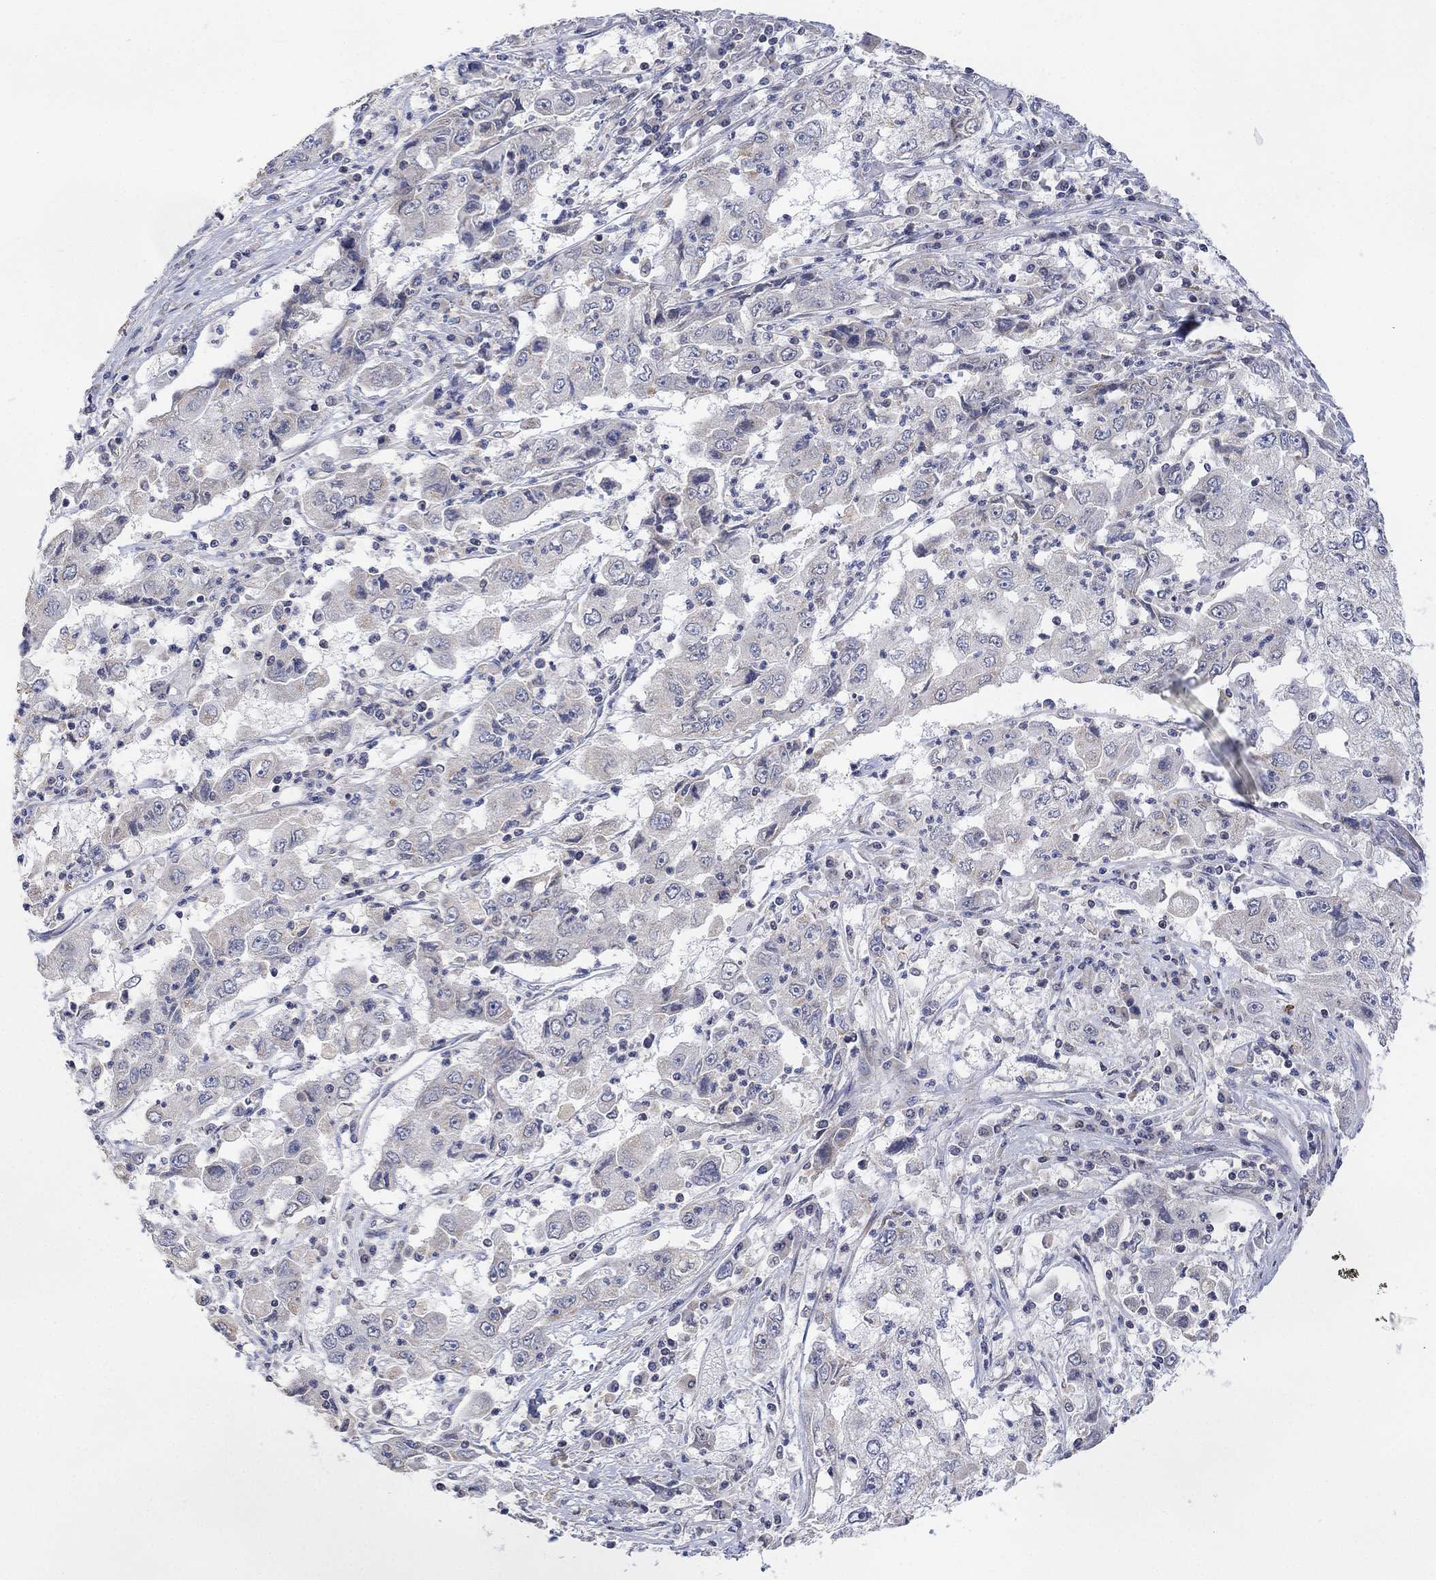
{"staining": {"intensity": "negative", "quantity": "none", "location": "none"}, "tissue": "cervical cancer", "cell_type": "Tumor cells", "image_type": "cancer", "snomed": [{"axis": "morphology", "description": "Squamous cell carcinoma, NOS"}, {"axis": "topography", "description": "Cervix"}], "caption": "Tumor cells show no significant protein staining in cervical cancer (squamous cell carcinoma).", "gene": "SLC48A1", "patient": {"sex": "female", "age": 36}}